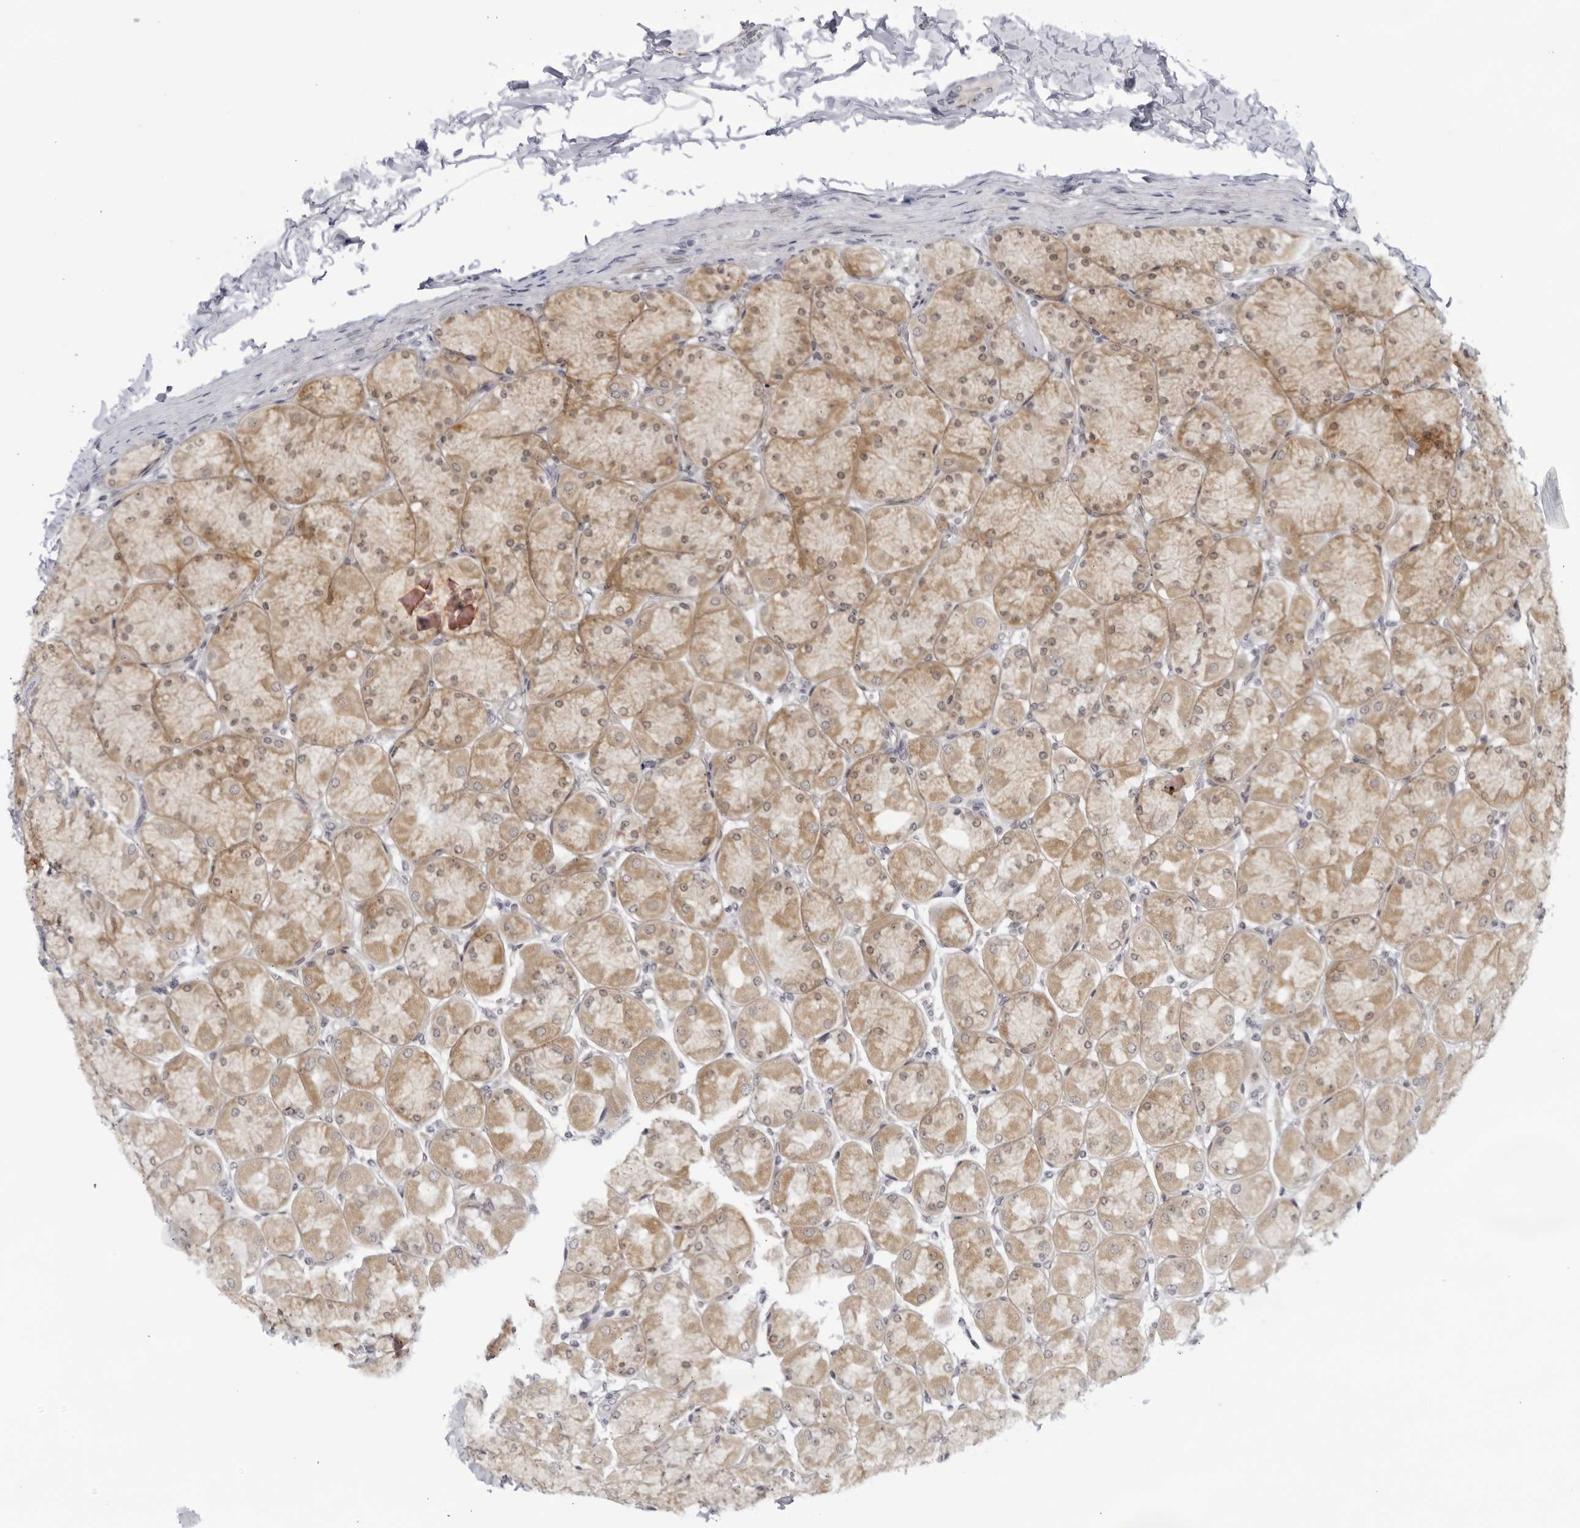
{"staining": {"intensity": "moderate", "quantity": "25%-75%", "location": "cytoplasmic/membranous"}, "tissue": "stomach", "cell_type": "Glandular cells", "image_type": "normal", "snomed": [{"axis": "morphology", "description": "Normal tissue, NOS"}, {"axis": "topography", "description": "Stomach, upper"}], "caption": "This image exhibits benign stomach stained with IHC to label a protein in brown. The cytoplasmic/membranous of glandular cells show moderate positivity for the protein. Nuclei are counter-stained blue.", "gene": "CNBD1", "patient": {"sex": "female", "age": 56}}